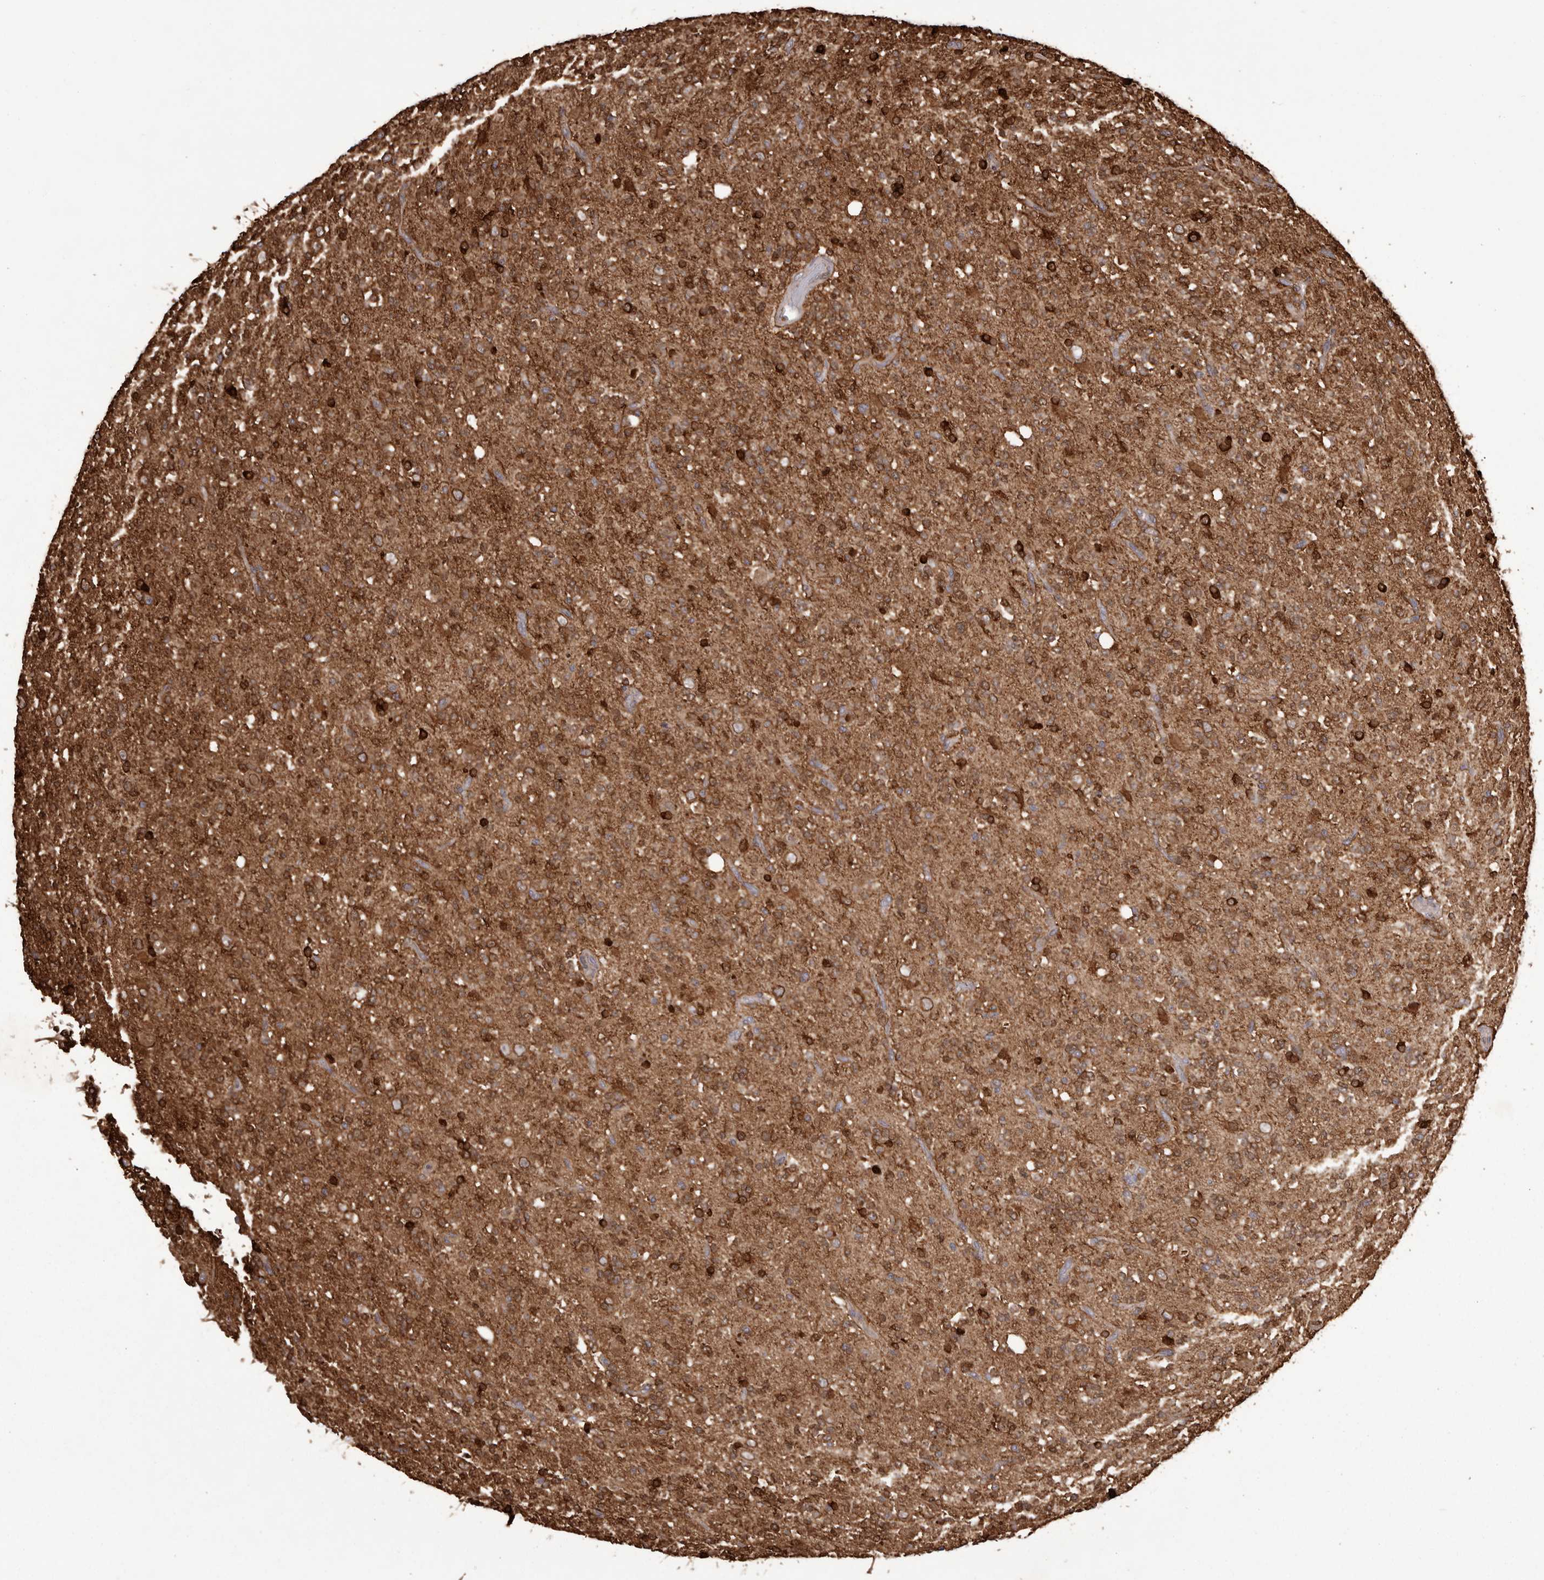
{"staining": {"intensity": "strong", "quantity": ">75%", "location": "cytoplasmic/membranous"}, "tissue": "glioma", "cell_type": "Tumor cells", "image_type": "cancer", "snomed": [{"axis": "morphology", "description": "Glioma, malignant, High grade"}, {"axis": "topography", "description": "Brain"}], "caption": "Tumor cells display high levels of strong cytoplasmic/membranous staining in approximately >75% of cells in human malignant glioma (high-grade). The protein is stained brown, and the nuclei are stained in blue (DAB IHC with brightfield microscopy, high magnification).", "gene": "GFOD1", "patient": {"sex": "female", "age": 62}}